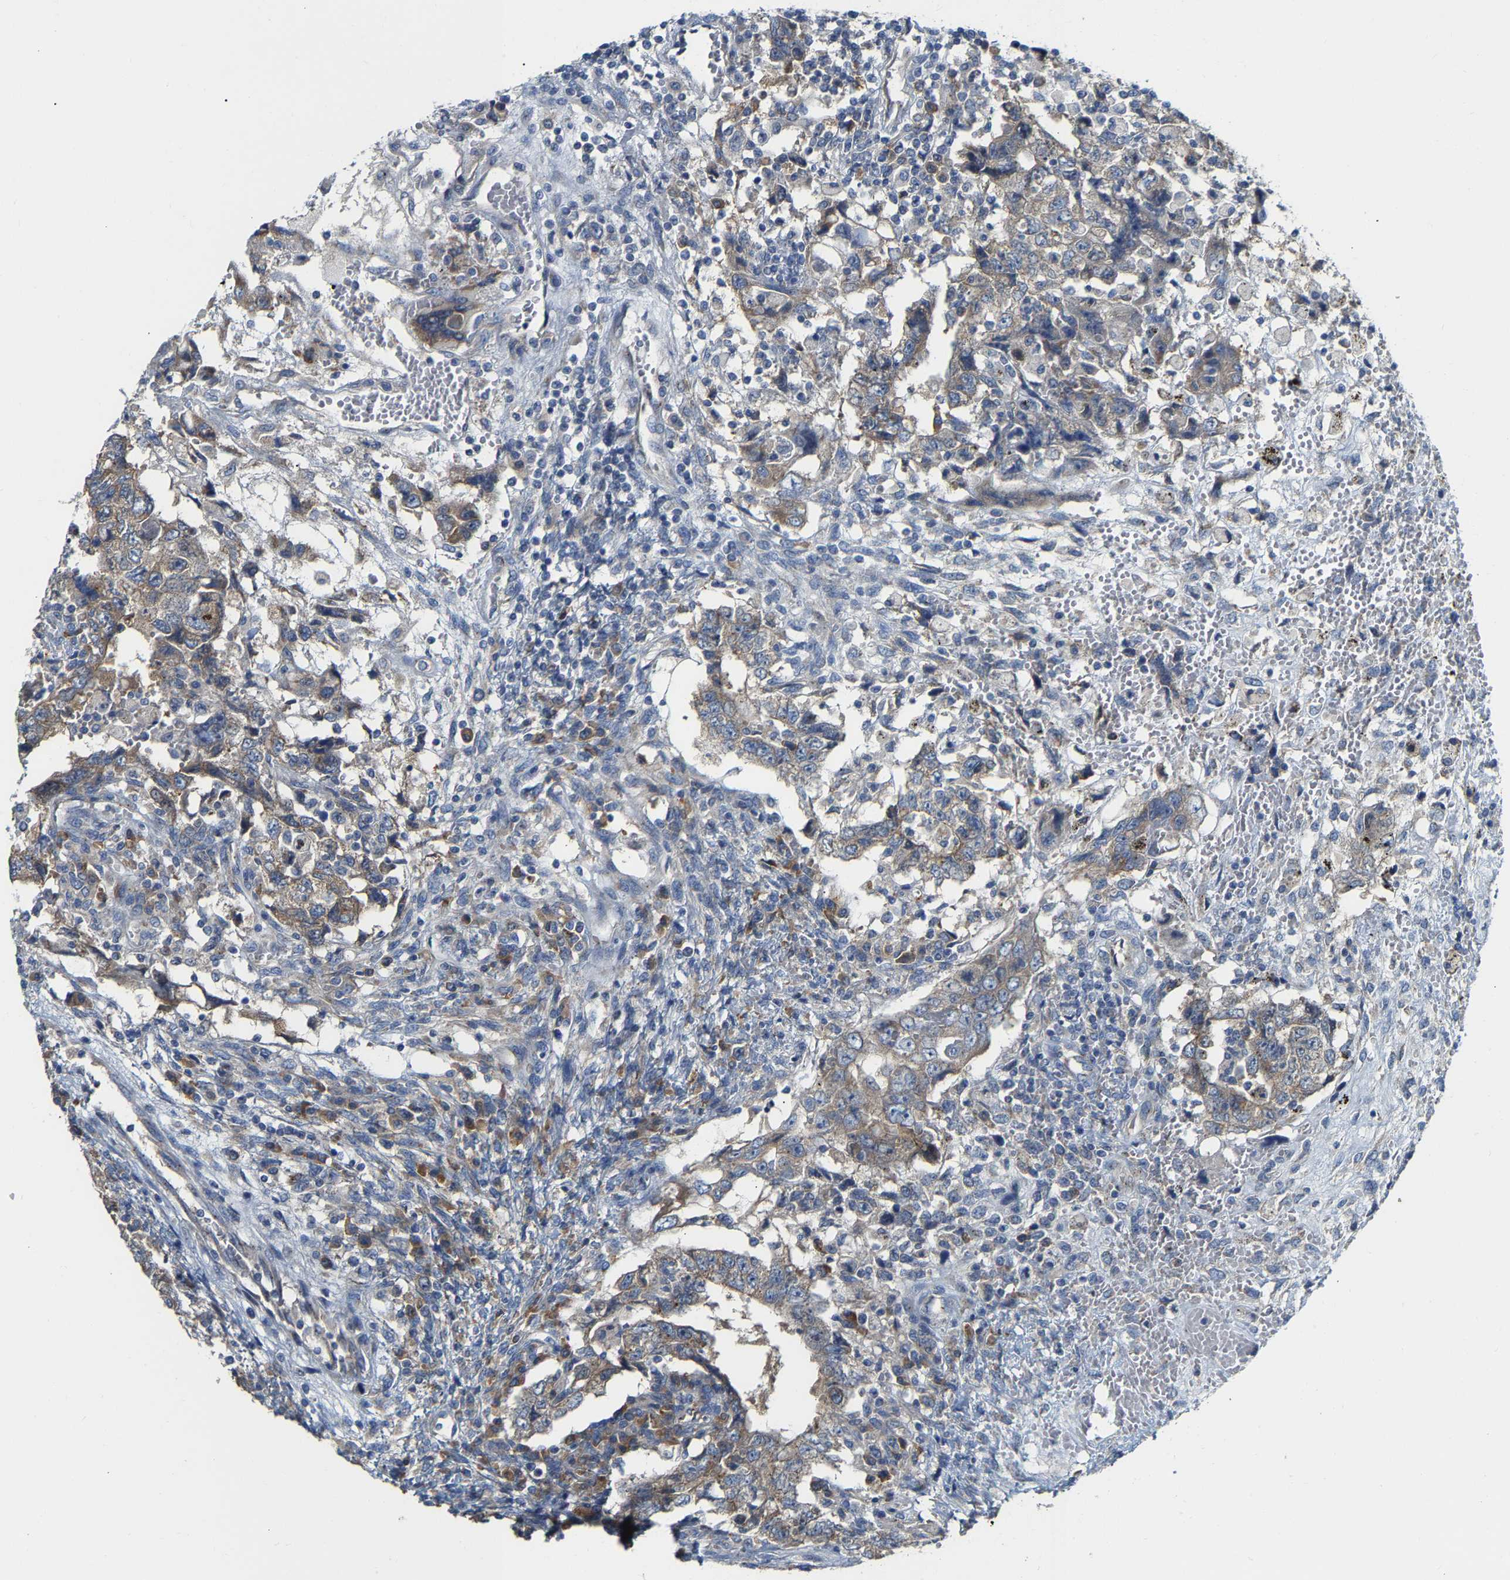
{"staining": {"intensity": "weak", "quantity": ">75%", "location": "cytoplasmic/membranous"}, "tissue": "testis cancer", "cell_type": "Tumor cells", "image_type": "cancer", "snomed": [{"axis": "morphology", "description": "Carcinoma, Embryonal, NOS"}, {"axis": "topography", "description": "Testis"}], "caption": "Tumor cells display low levels of weak cytoplasmic/membranous positivity in approximately >75% of cells in embryonal carcinoma (testis).", "gene": "PCNT", "patient": {"sex": "male", "age": 26}}